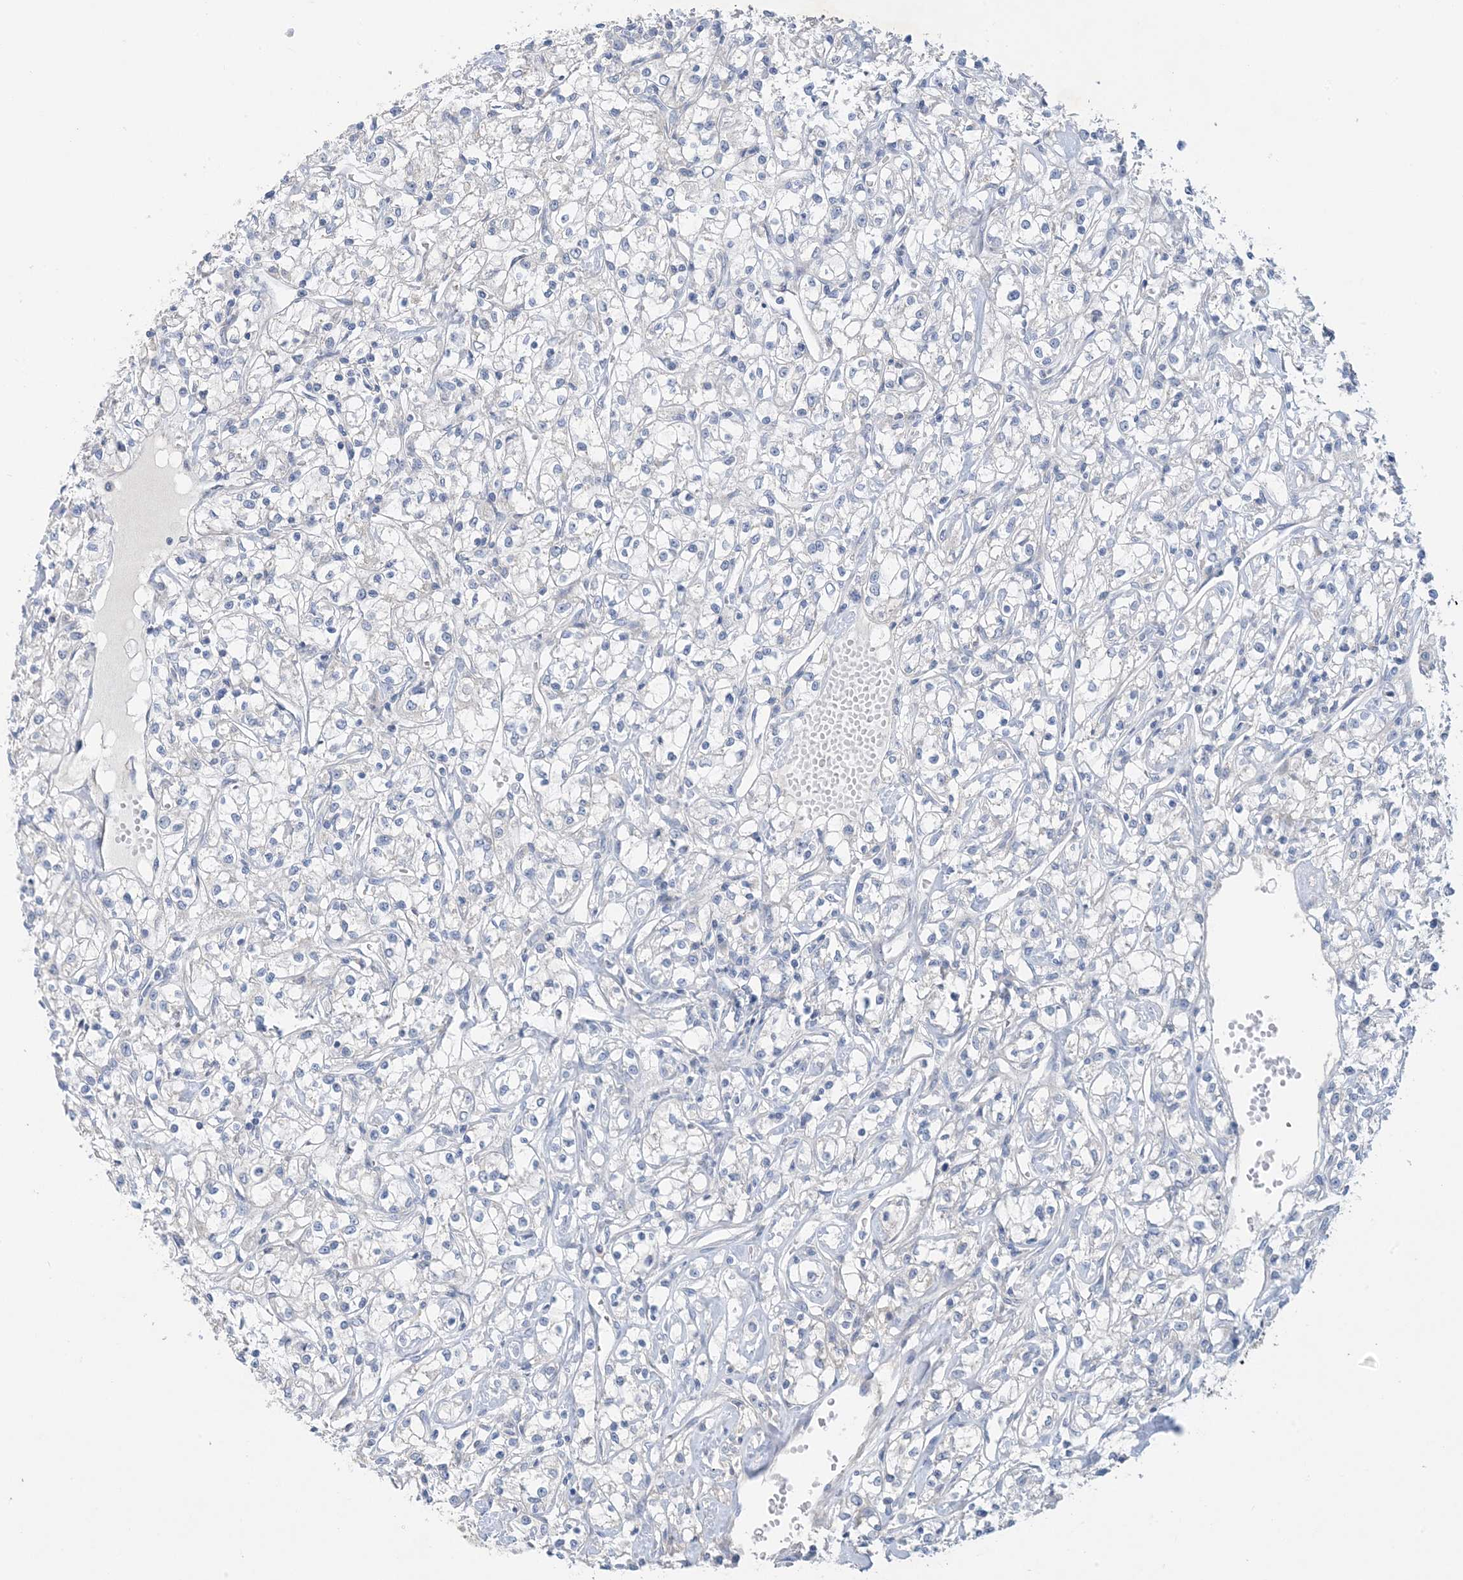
{"staining": {"intensity": "negative", "quantity": "none", "location": "none"}, "tissue": "renal cancer", "cell_type": "Tumor cells", "image_type": "cancer", "snomed": [{"axis": "morphology", "description": "Adenocarcinoma, NOS"}, {"axis": "topography", "description": "Kidney"}], "caption": "This is an IHC photomicrograph of human adenocarcinoma (renal). There is no positivity in tumor cells.", "gene": "ZCCHC18", "patient": {"sex": "female", "age": 59}}